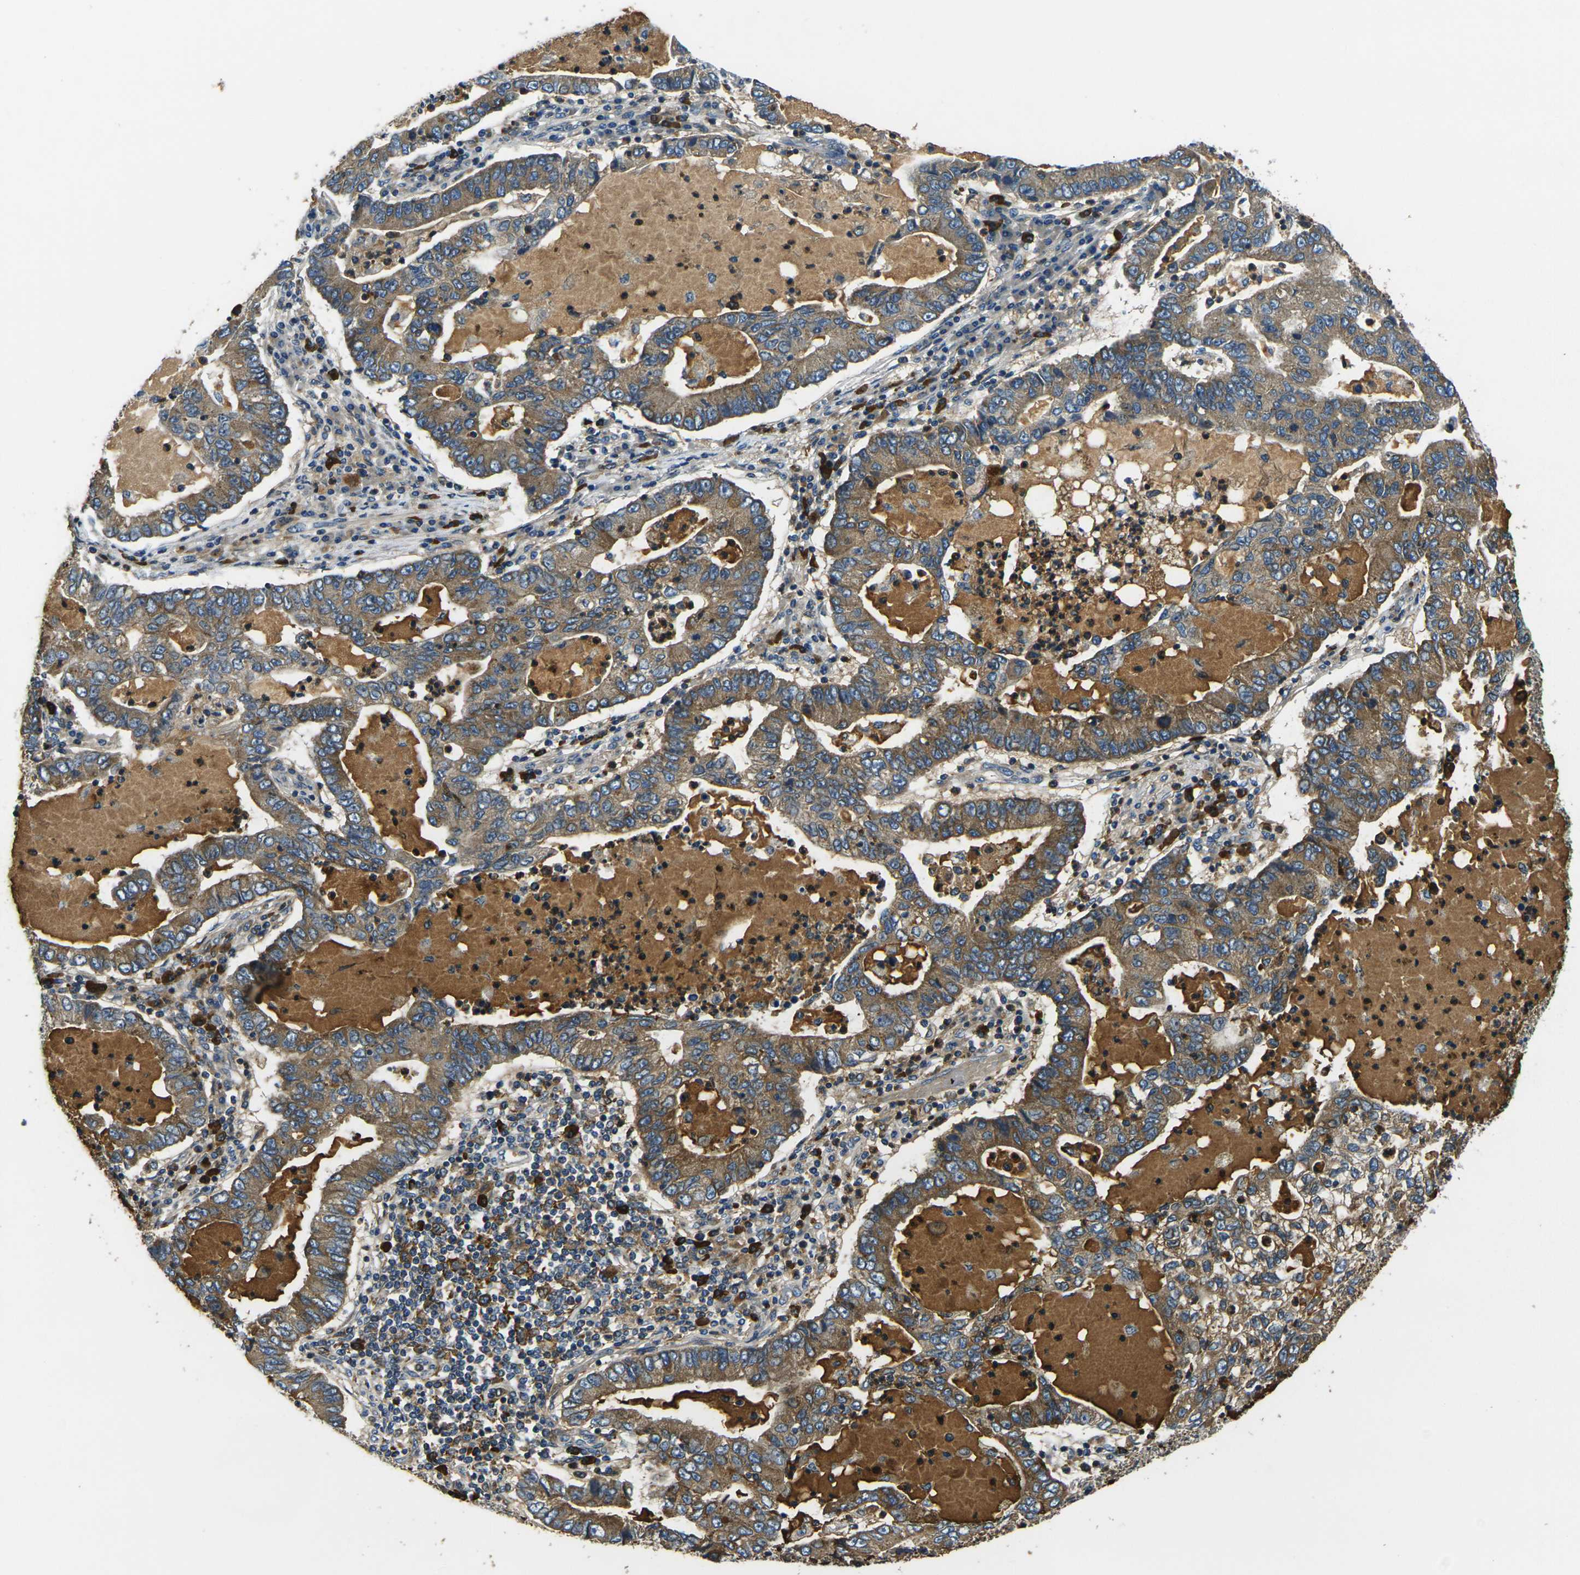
{"staining": {"intensity": "moderate", "quantity": "25%-75%", "location": "cytoplasmic/membranous"}, "tissue": "lung cancer", "cell_type": "Tumor cells", "image_type": "cancer", "snomed": [{"axis": "morphology", "description": "Adenocarcinoma, NOS"}, {"axis": "topography", "description": "Lung"}], "caption": "Immunohistochemical staining of human lung adenocarcinoma exhibits medium levels of moderate cytoplasmic/membranous protein expression in about 25%-75% of tumor cells.", "gene": "RAB1B", "patient": {"sex": "female", "age": 51}}